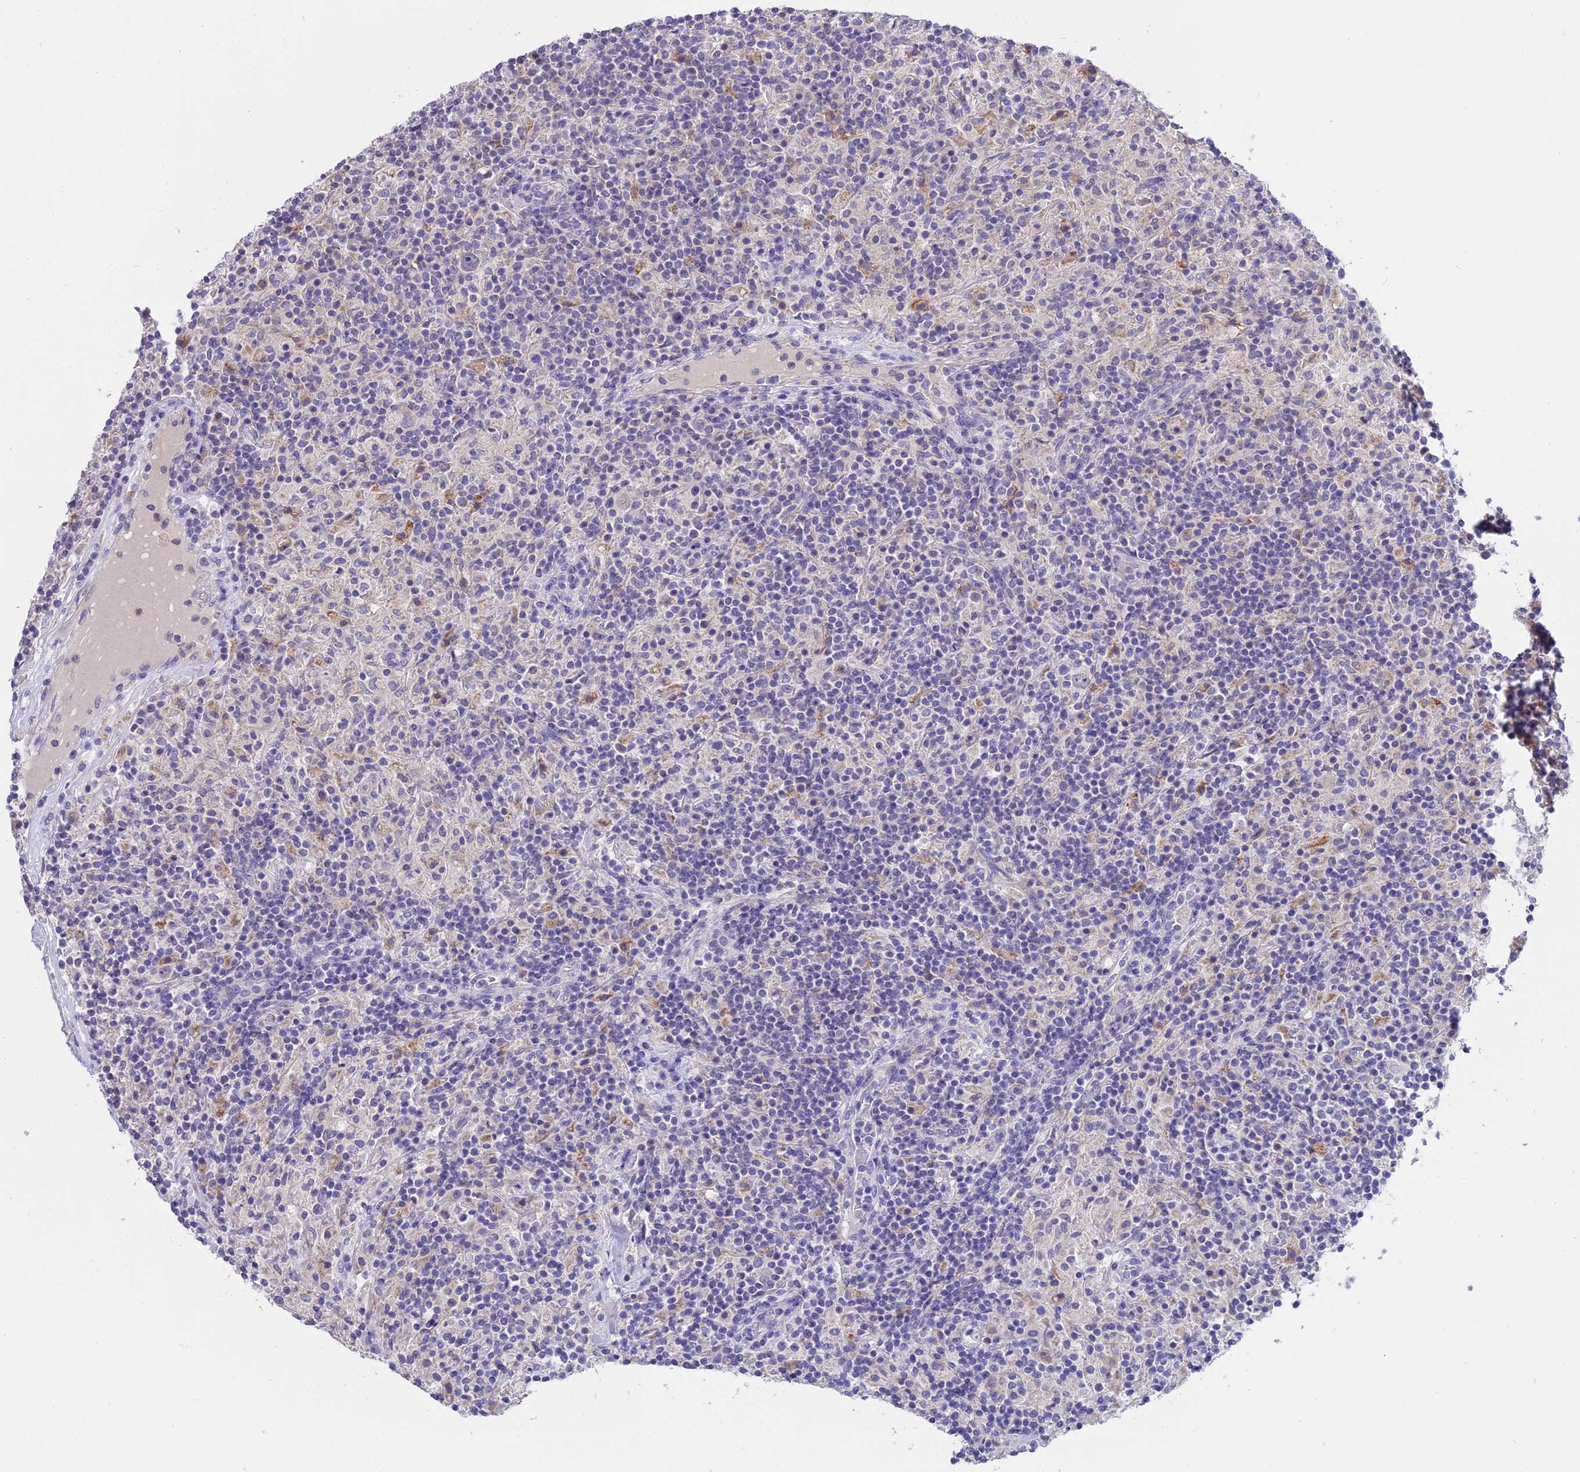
{"staining": {"intensity": "negative", "quantity": "none", "location": "none"}, "tissue": "lymphoma", "cell_type": "Tumor cells", "image_type": "cancer", "snomed": [{"axis": "morphology", "description": "Hodgkin's disease, NOS"}, {"axis": "topography", "description": "Lymph node"}], "caption": "This is an immunohistochemistry (IHC) photomicrograph of lymphoma. There is no staining in tumor cells.", "gene": "LYPD6", "patient": {"sex": "male", "age": 70}}